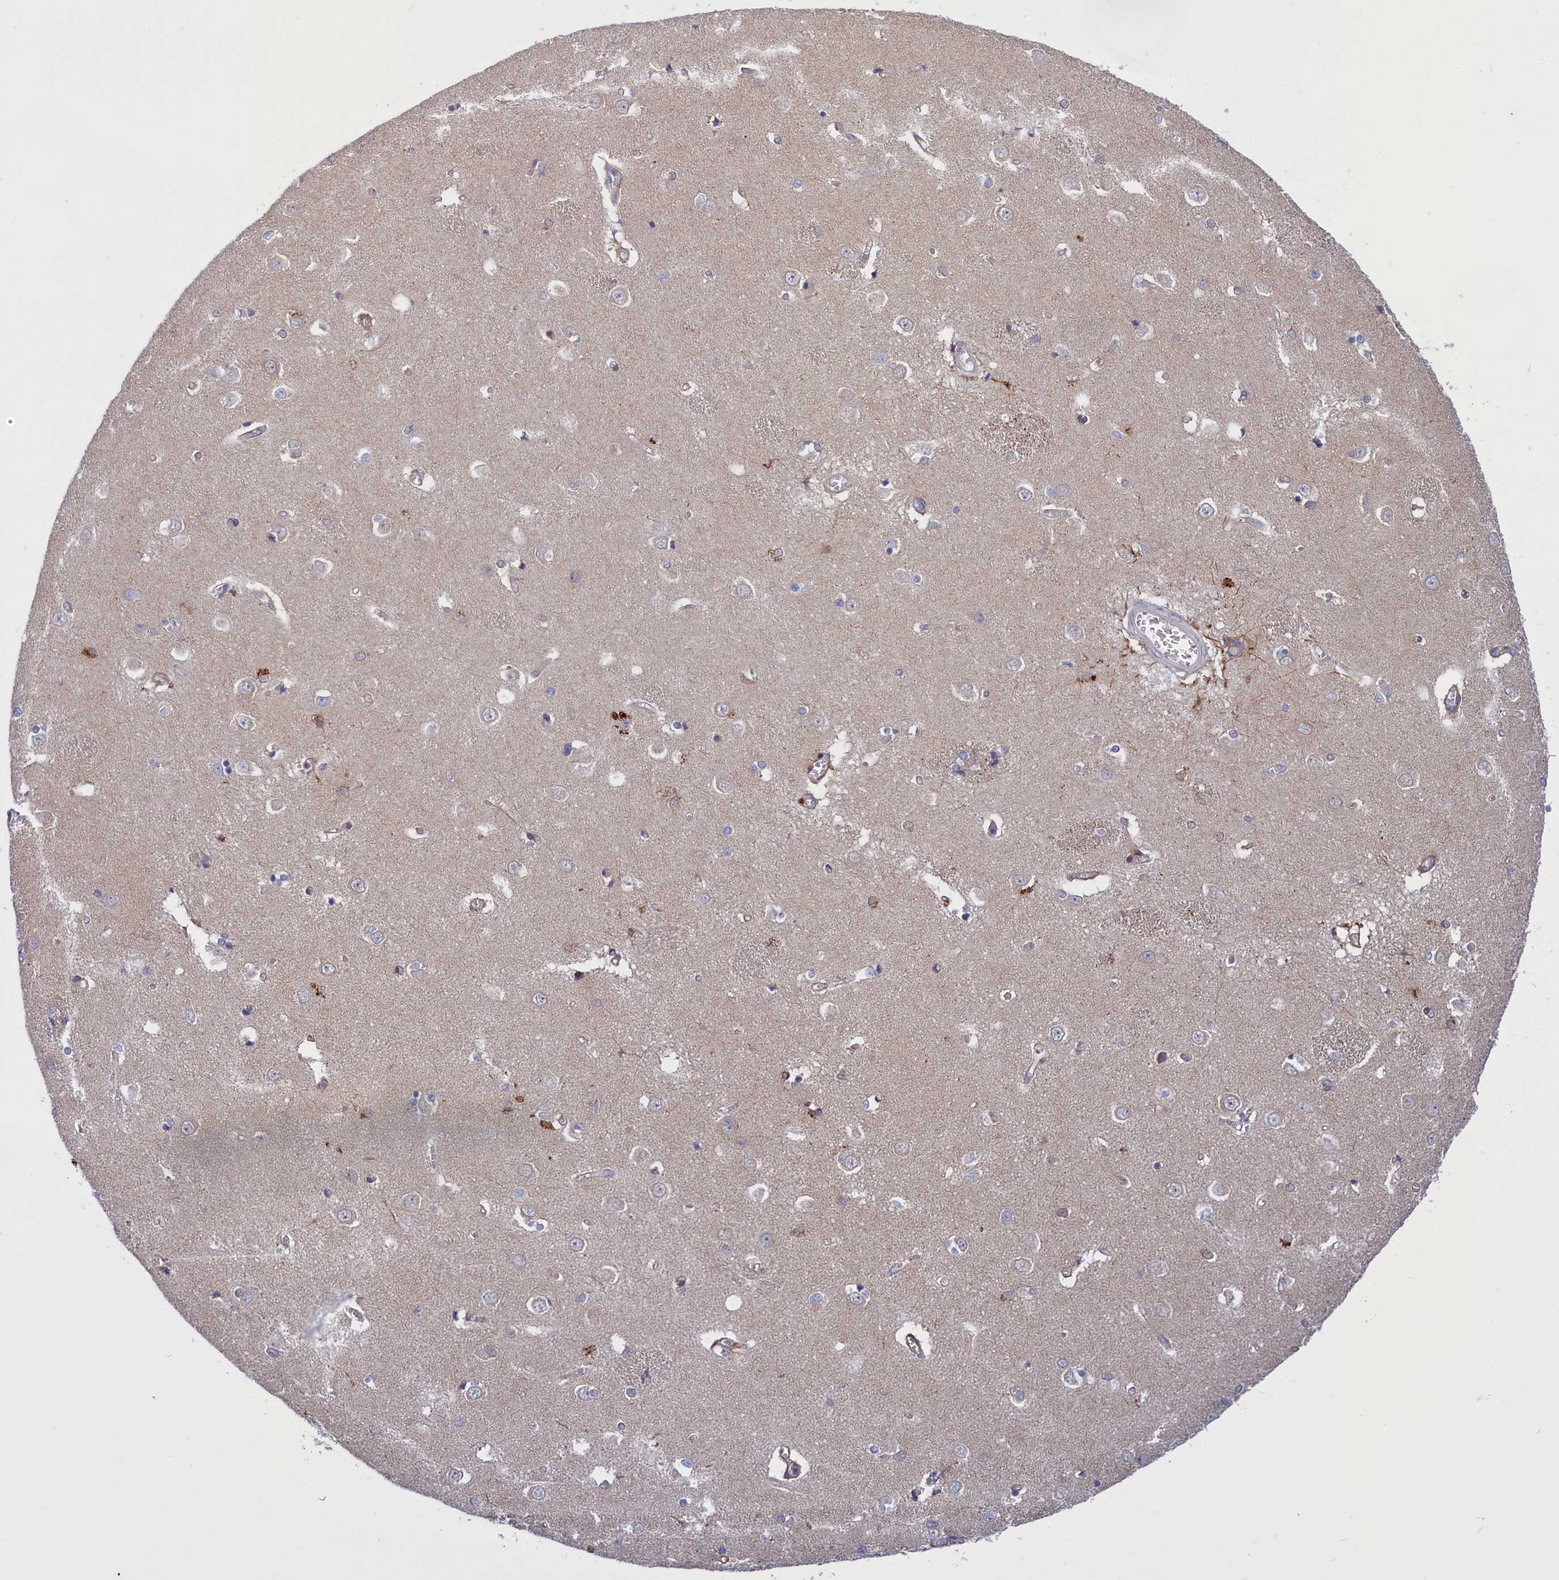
{"staining": {"intensity": "negative", "quantity": "none", "location": "none"}, "tissue": "caudate", "cell_type": "Glial cells", "image_type": "normal", "snomed": [{"axis": "morphology", "description": "Normal tissue, NOS"}, {"axis": "topography", "description": "Lateral ventricle wall"}], "caption": "Glial cells are negative for protein expression in unremarkable human caudate. (DAB immunohistochemistry (IHC), high magnification).", "gene": "CORO2A", "patient": {"sex": "male", "age": 37}}